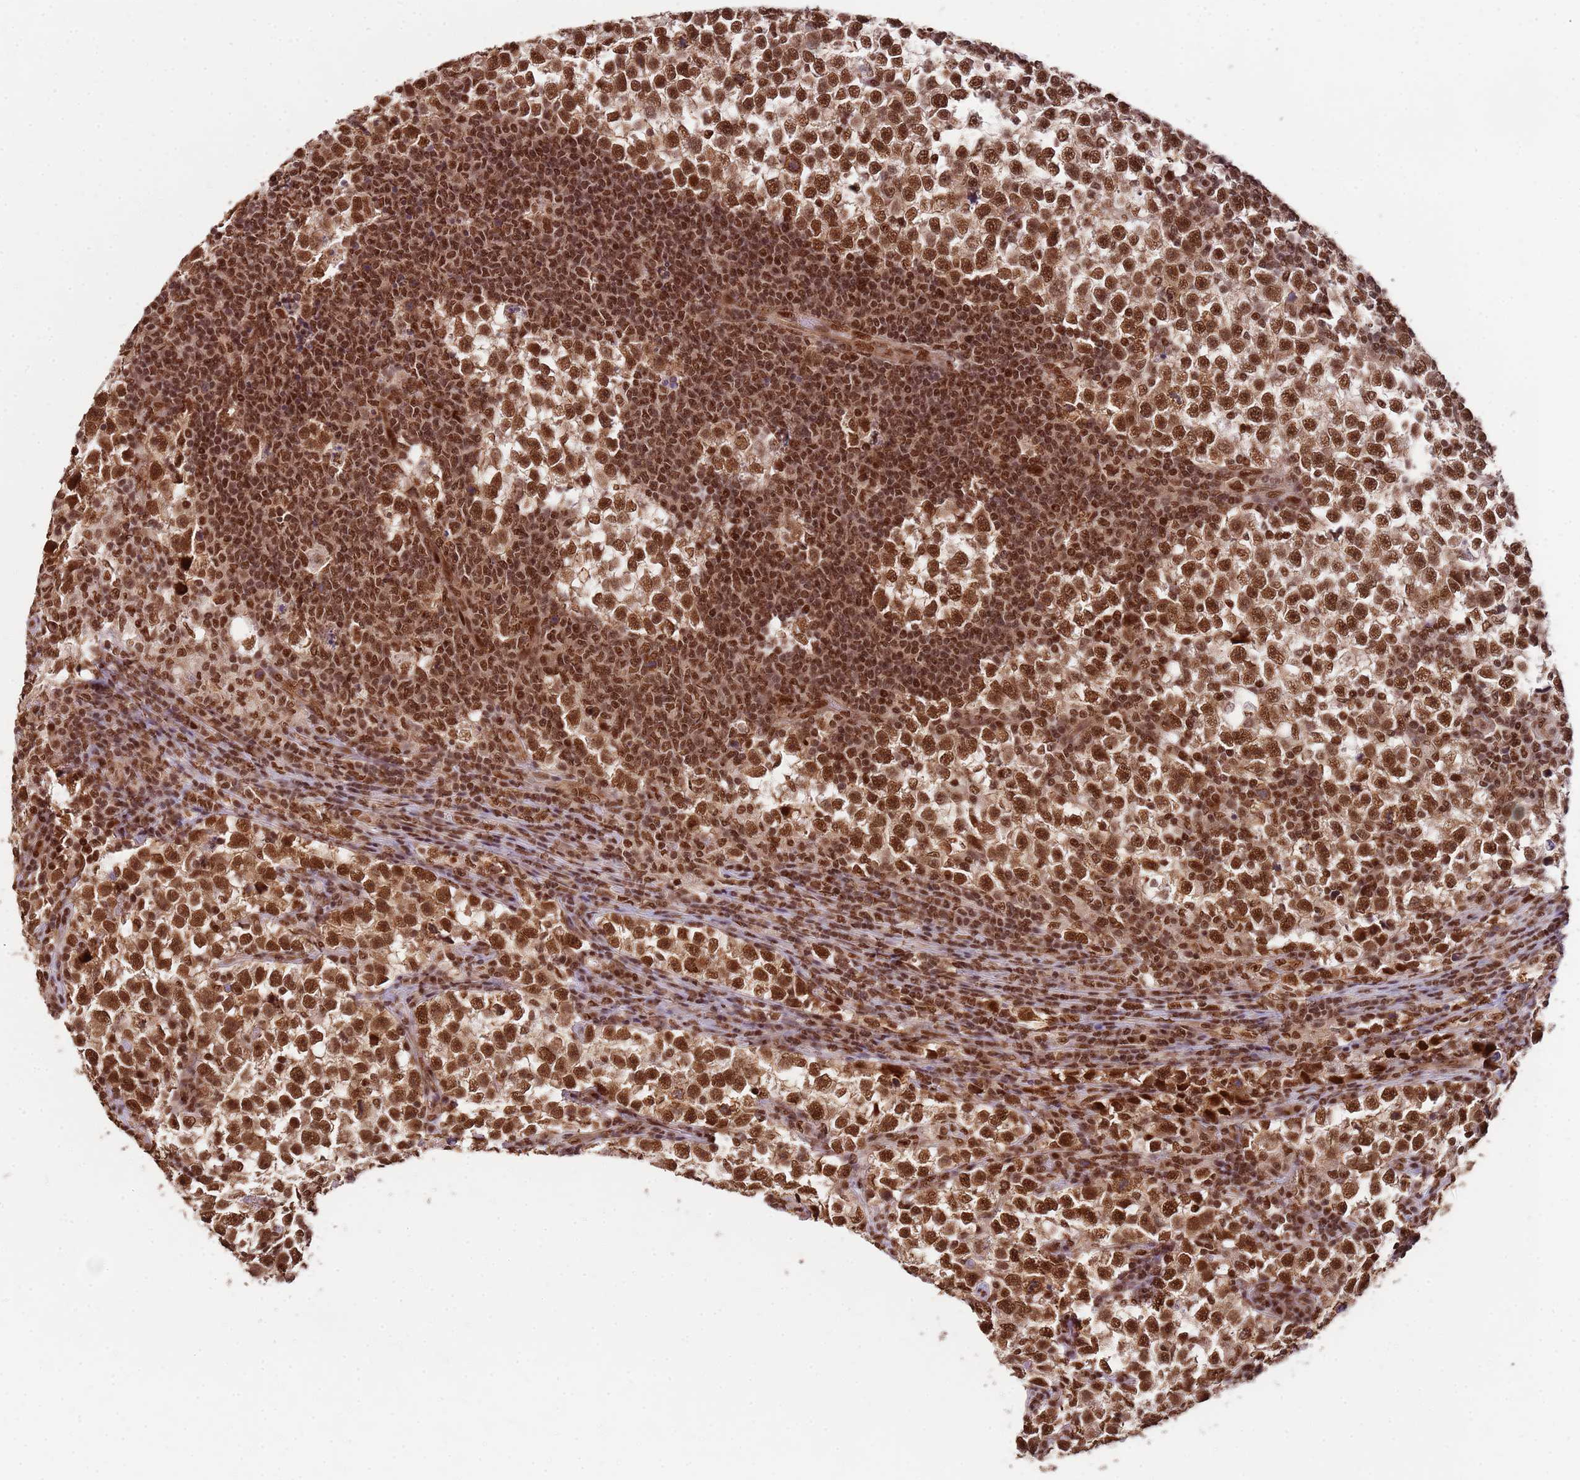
{"staining": {"intensity": "strong", "quantity": ">75%", "location": "nuclear"}, "tissue": "testis cancer", "cell_type": "Tumor cells", "image_type": "cancer", "snomed": [{"axis": "morphology", "description": "Normal tissue, NOS"}, {"axis": "morphology", "description": "Seminoma, NOS"}, {"axis": "topography", "description": "Testis"}], "caption": "The immunohistochemical stain highlights strong nuclear expression in tumor cells of seminoma (testis) tissue.", "gene": "ZBTB12", "patient": {"sex": "male", "age": 43}}